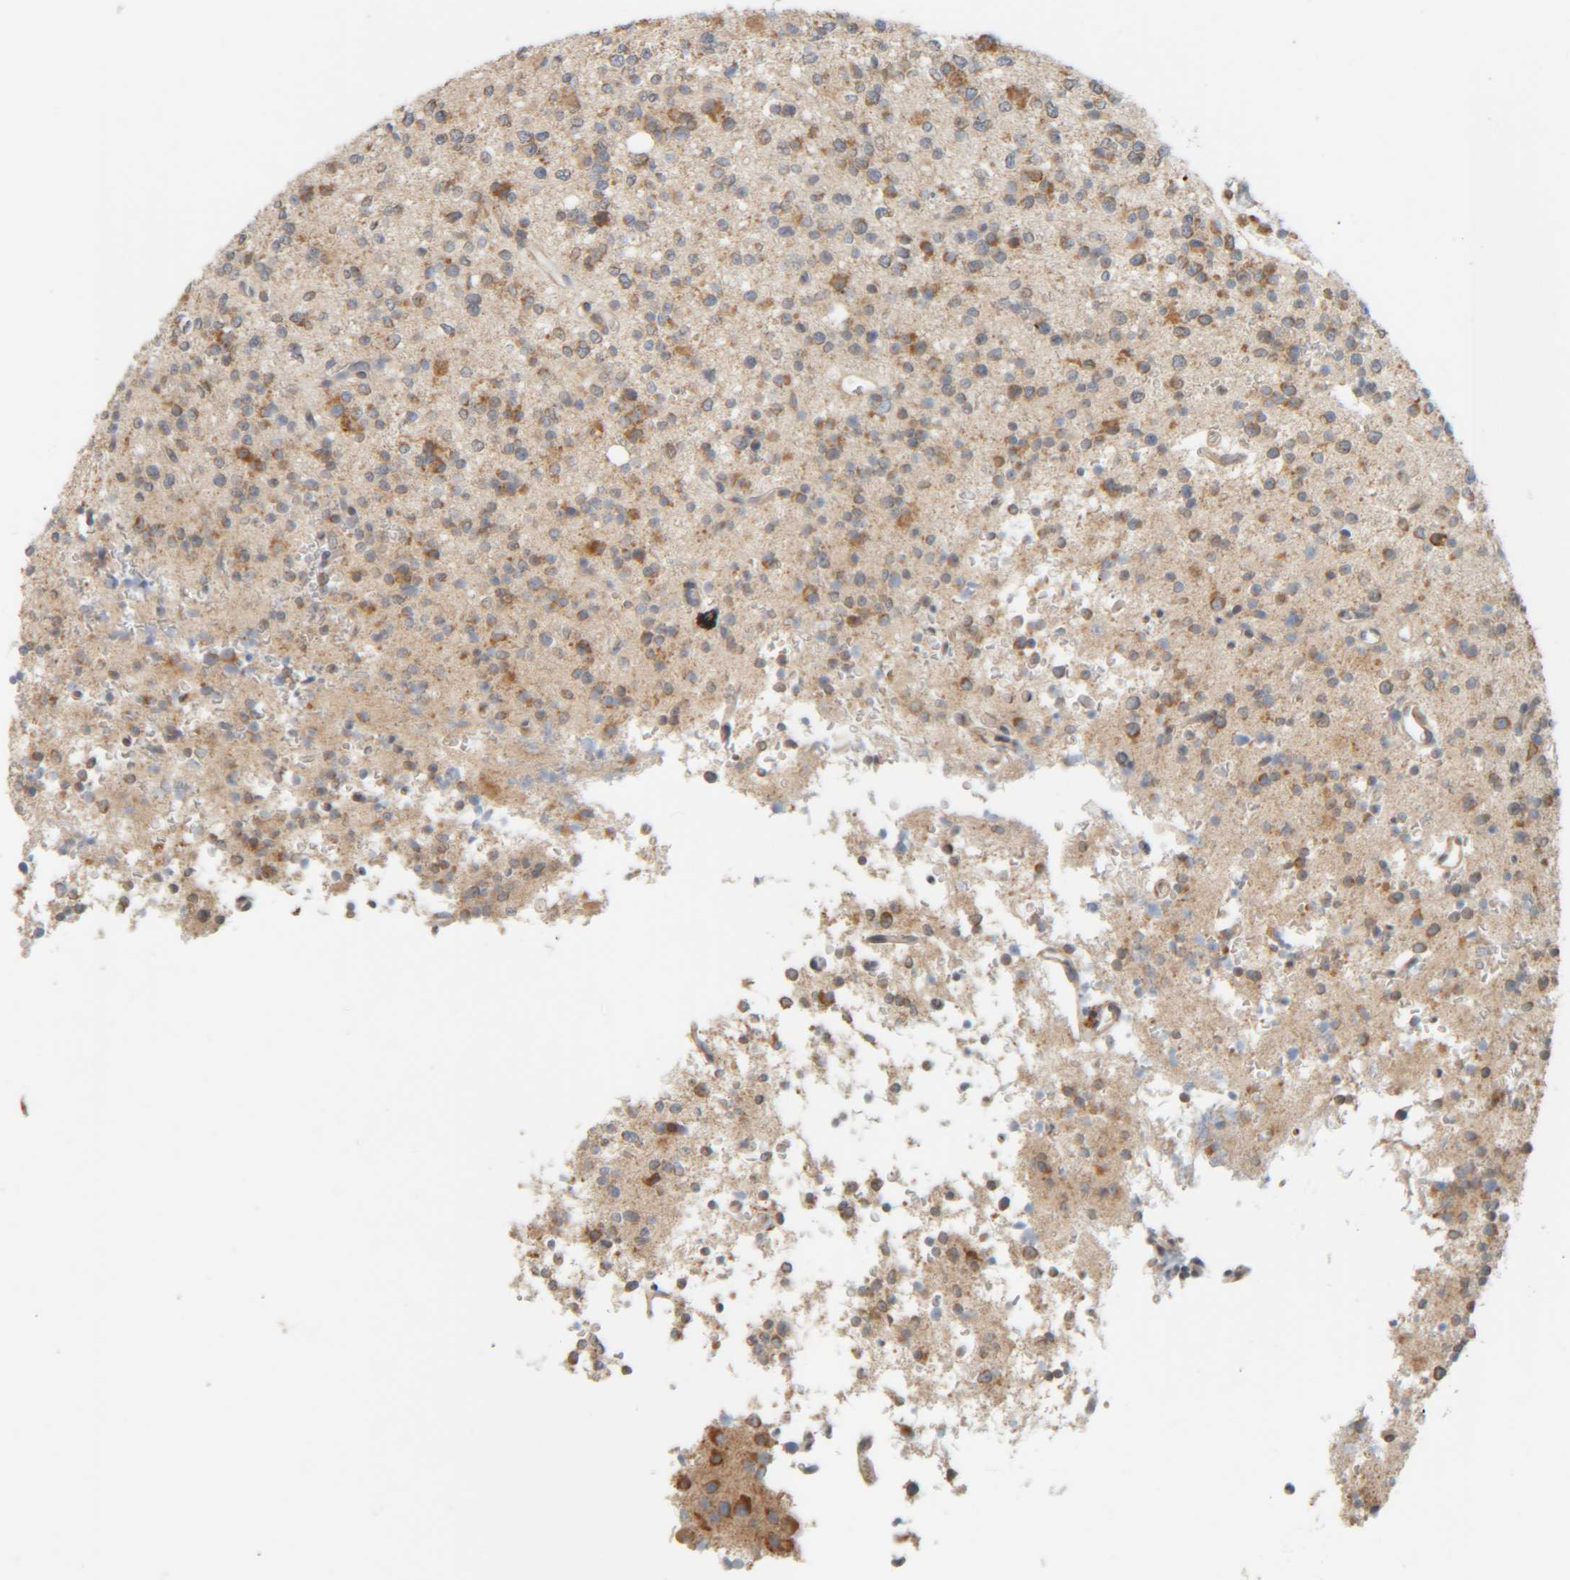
{"staining": {"intensity": "moderate", "quantity": "25%-75%", "location": "cytoplasmic/membranous"}, "tissue": "glioma", "cell_type": "Tumor cells", "image_type": "cancer", "snomed": [{"axis": "morphology", "description": "Glioma, malignant, High grade"}, {"axis": "topography", "description": "Brain"}], "caption": "A histopathology image of human glioma stained for a protein demonstrates moderate cytoplasmic/membranous brown staining in tumor cells.", "gene": "CCDC57", "patient": {"sex": "female", "age": 62}}